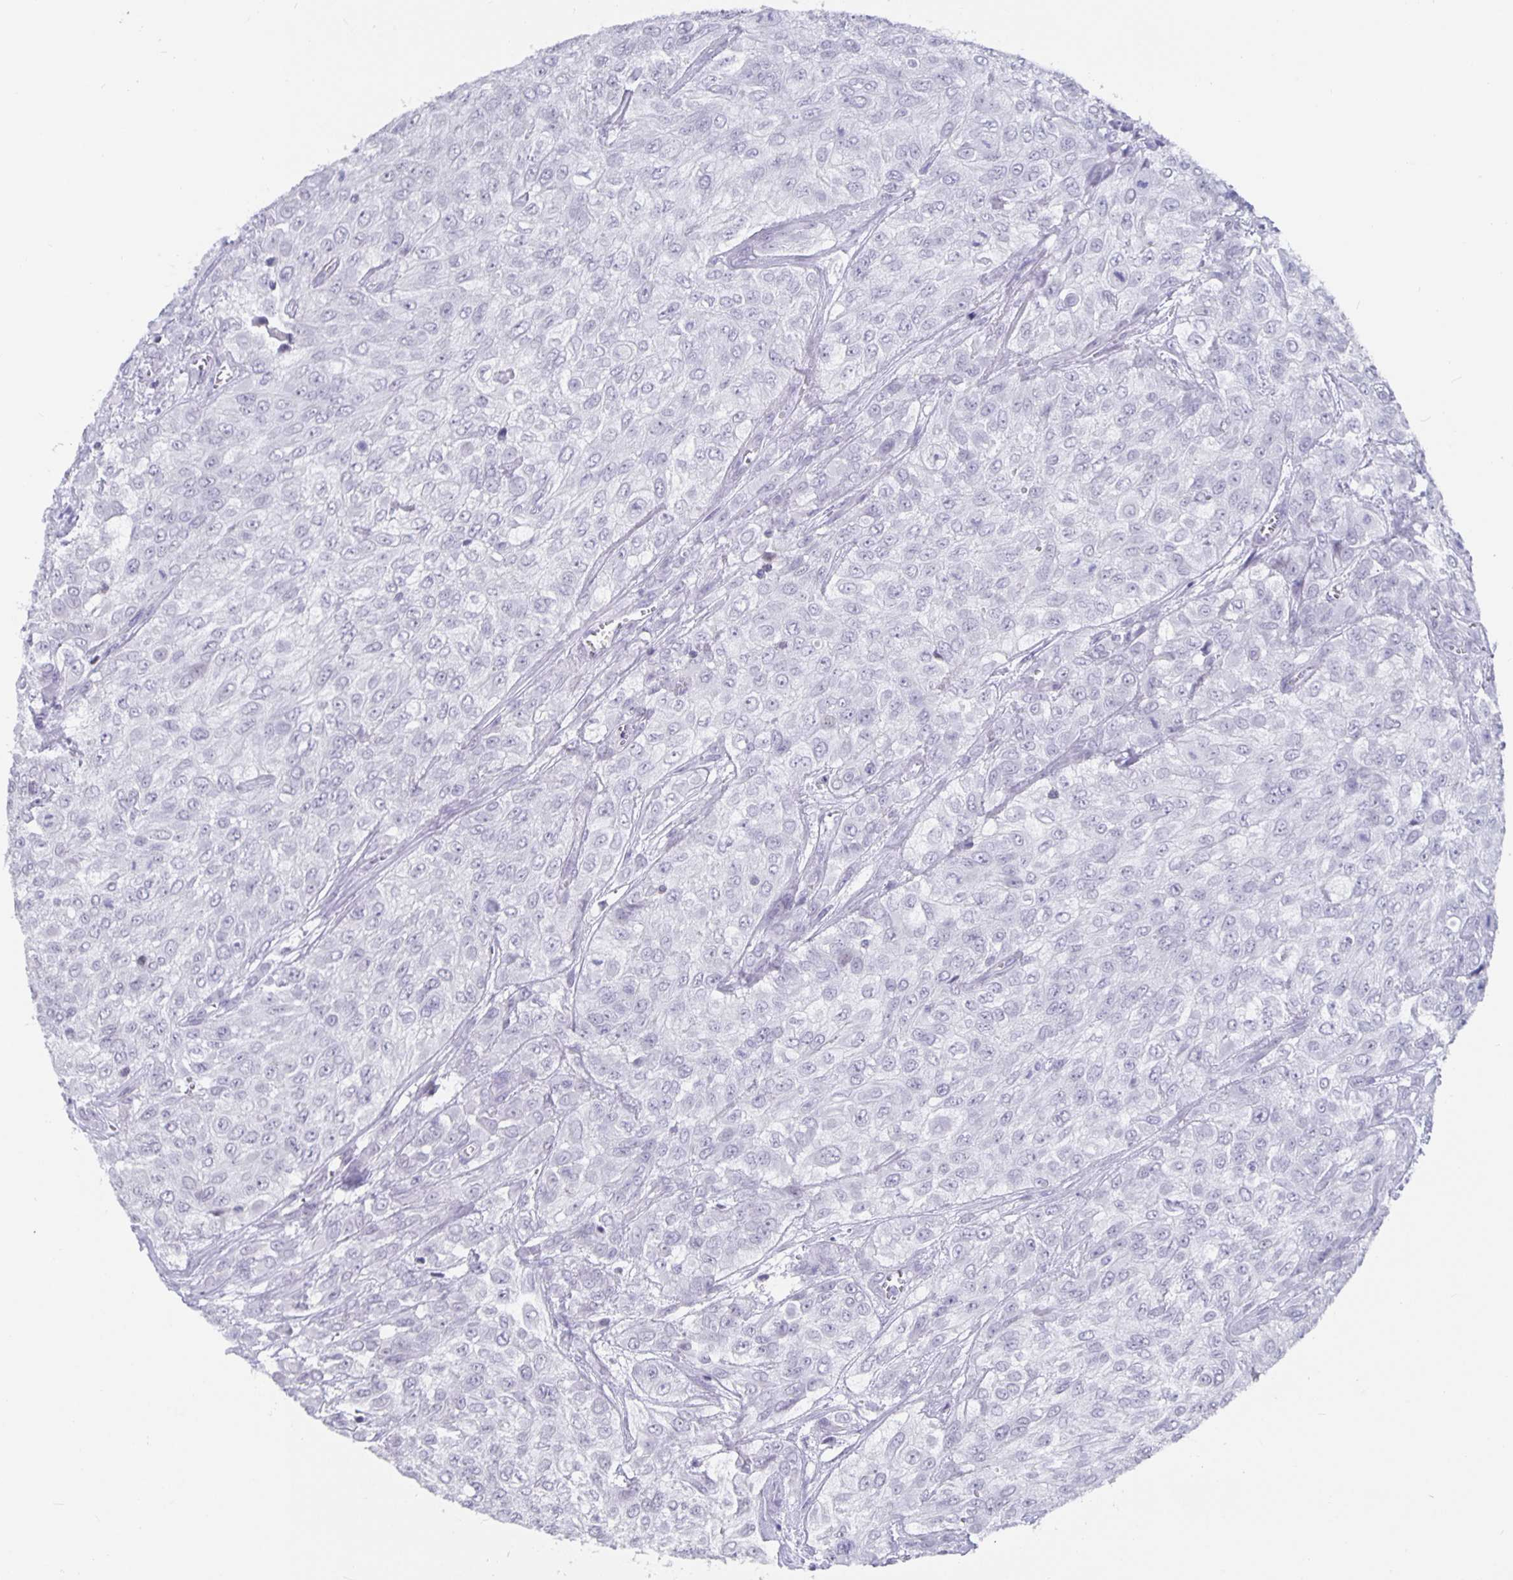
{"staining": {"intensity": "negative", "quantity": "none", "location": "none"}, "tissue": "urothelial cancer", "cell_type": "Tumor cells", "image_type": "cancer", "snomed": [{"axis": "morphology", "description": "Urothelial carcinoma, High grade"}, {"axis": "topography", "description": "Urinary bladder"}], "caption": "IHC photomicrograph of neoplastic tissue: urothelial cancer stained with DAB shows no significant protein expression in tumor cells. (DAB immunohistochemistry, high magnification).", "gene": "OLIG2", "patient": {"sex": "male", "age": 57}}